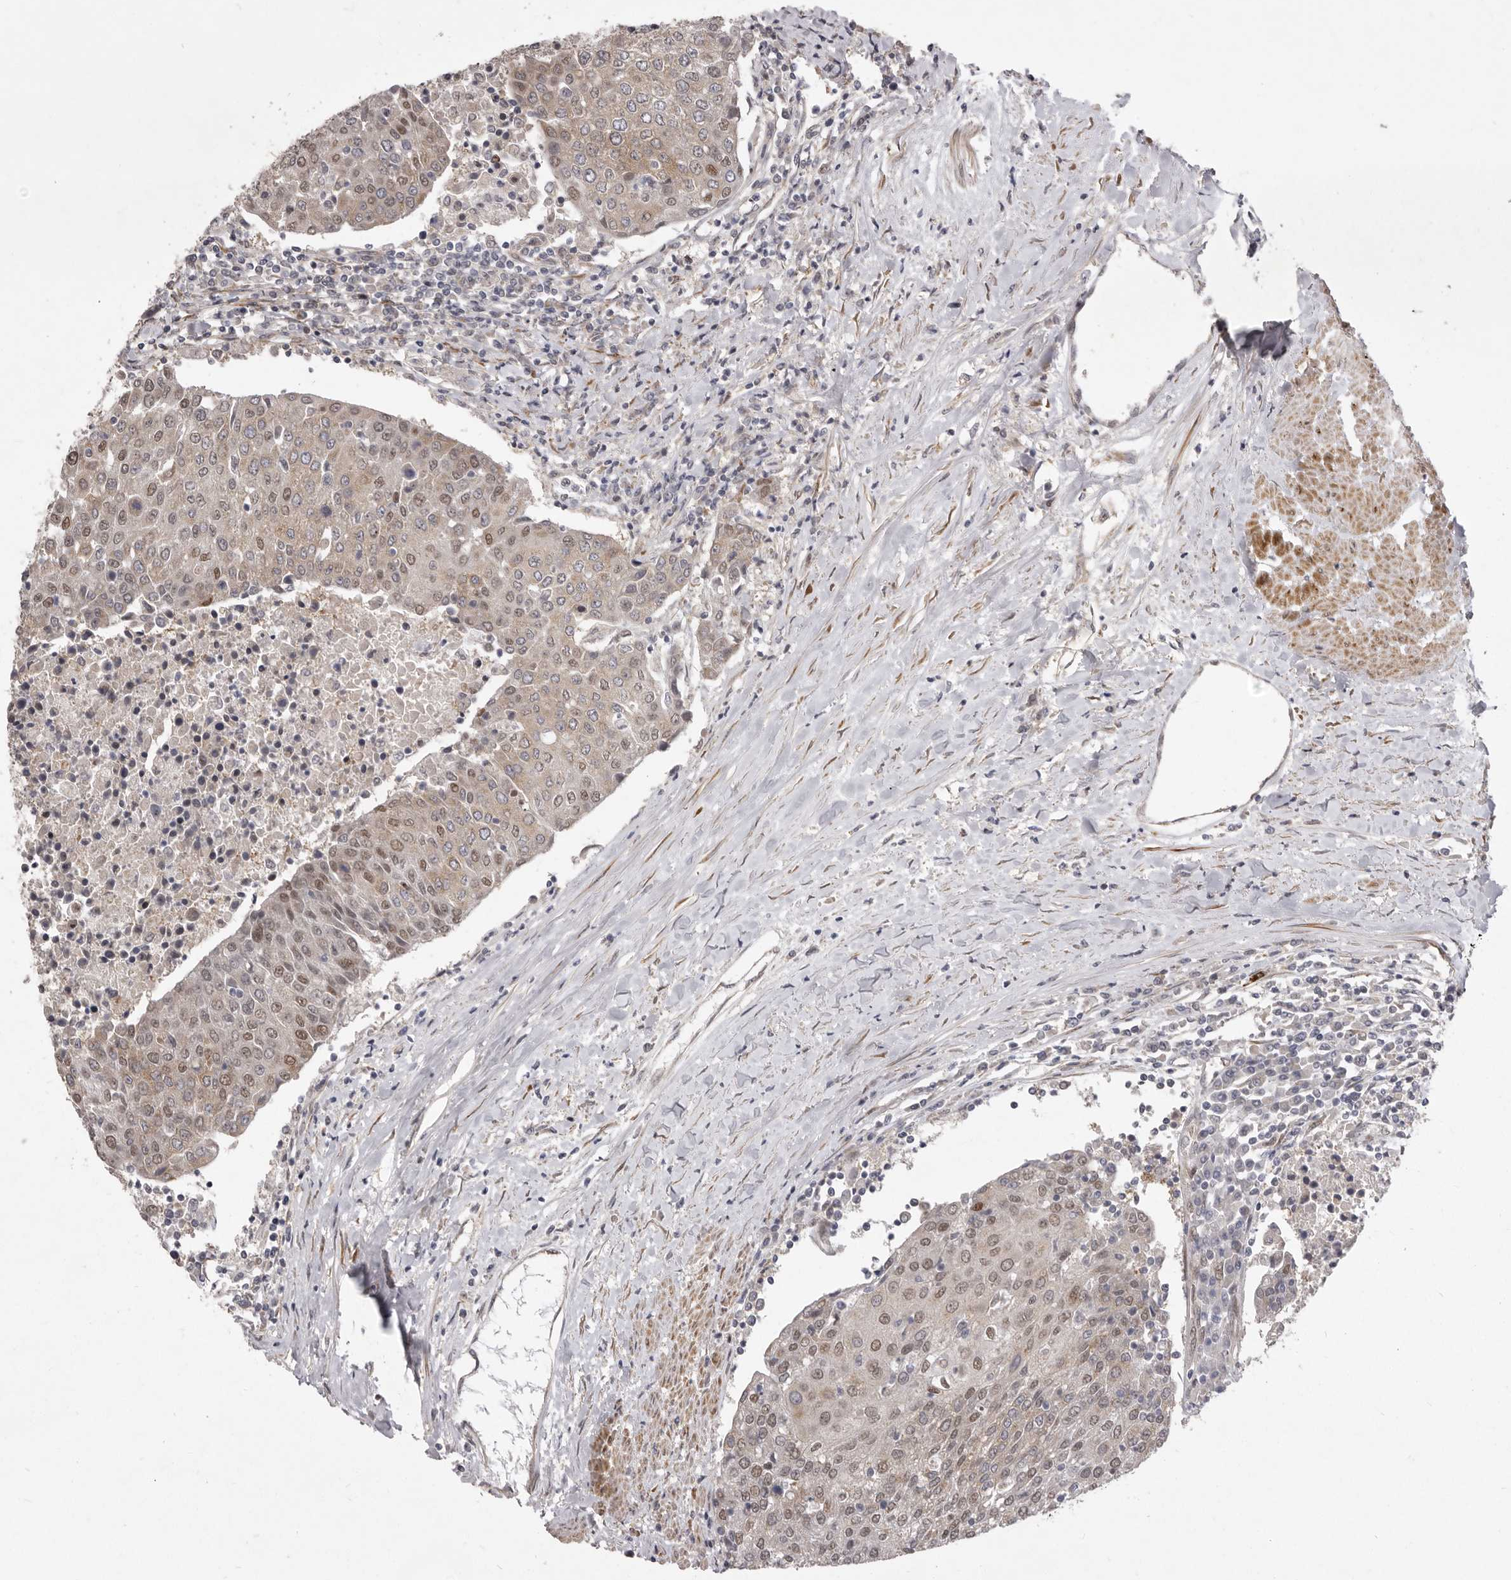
{"staining": {"intensity": "weak", "quantity": ">75%", "location": "cytoplasmic/membranous,nuclear"}, "tissue": "urothelial cancer", "cell_type": "Tumor cells", "image_type": "cancer", "snomed": [{"axis": "morphology", "description": "Urothelial carcinoma, High grade"}, {"axis": "topography", "description": "Urinary bladder"}], "caption": "Immunohistochemical staining of urothelial carcinoma (high-grade) shows weak cytoplasmic/membranous and nuclear protein expression in approximately >75% of tumor cells.", "gene": "TBC1D8B", "patient": {"sex": "female", "age": 85}}